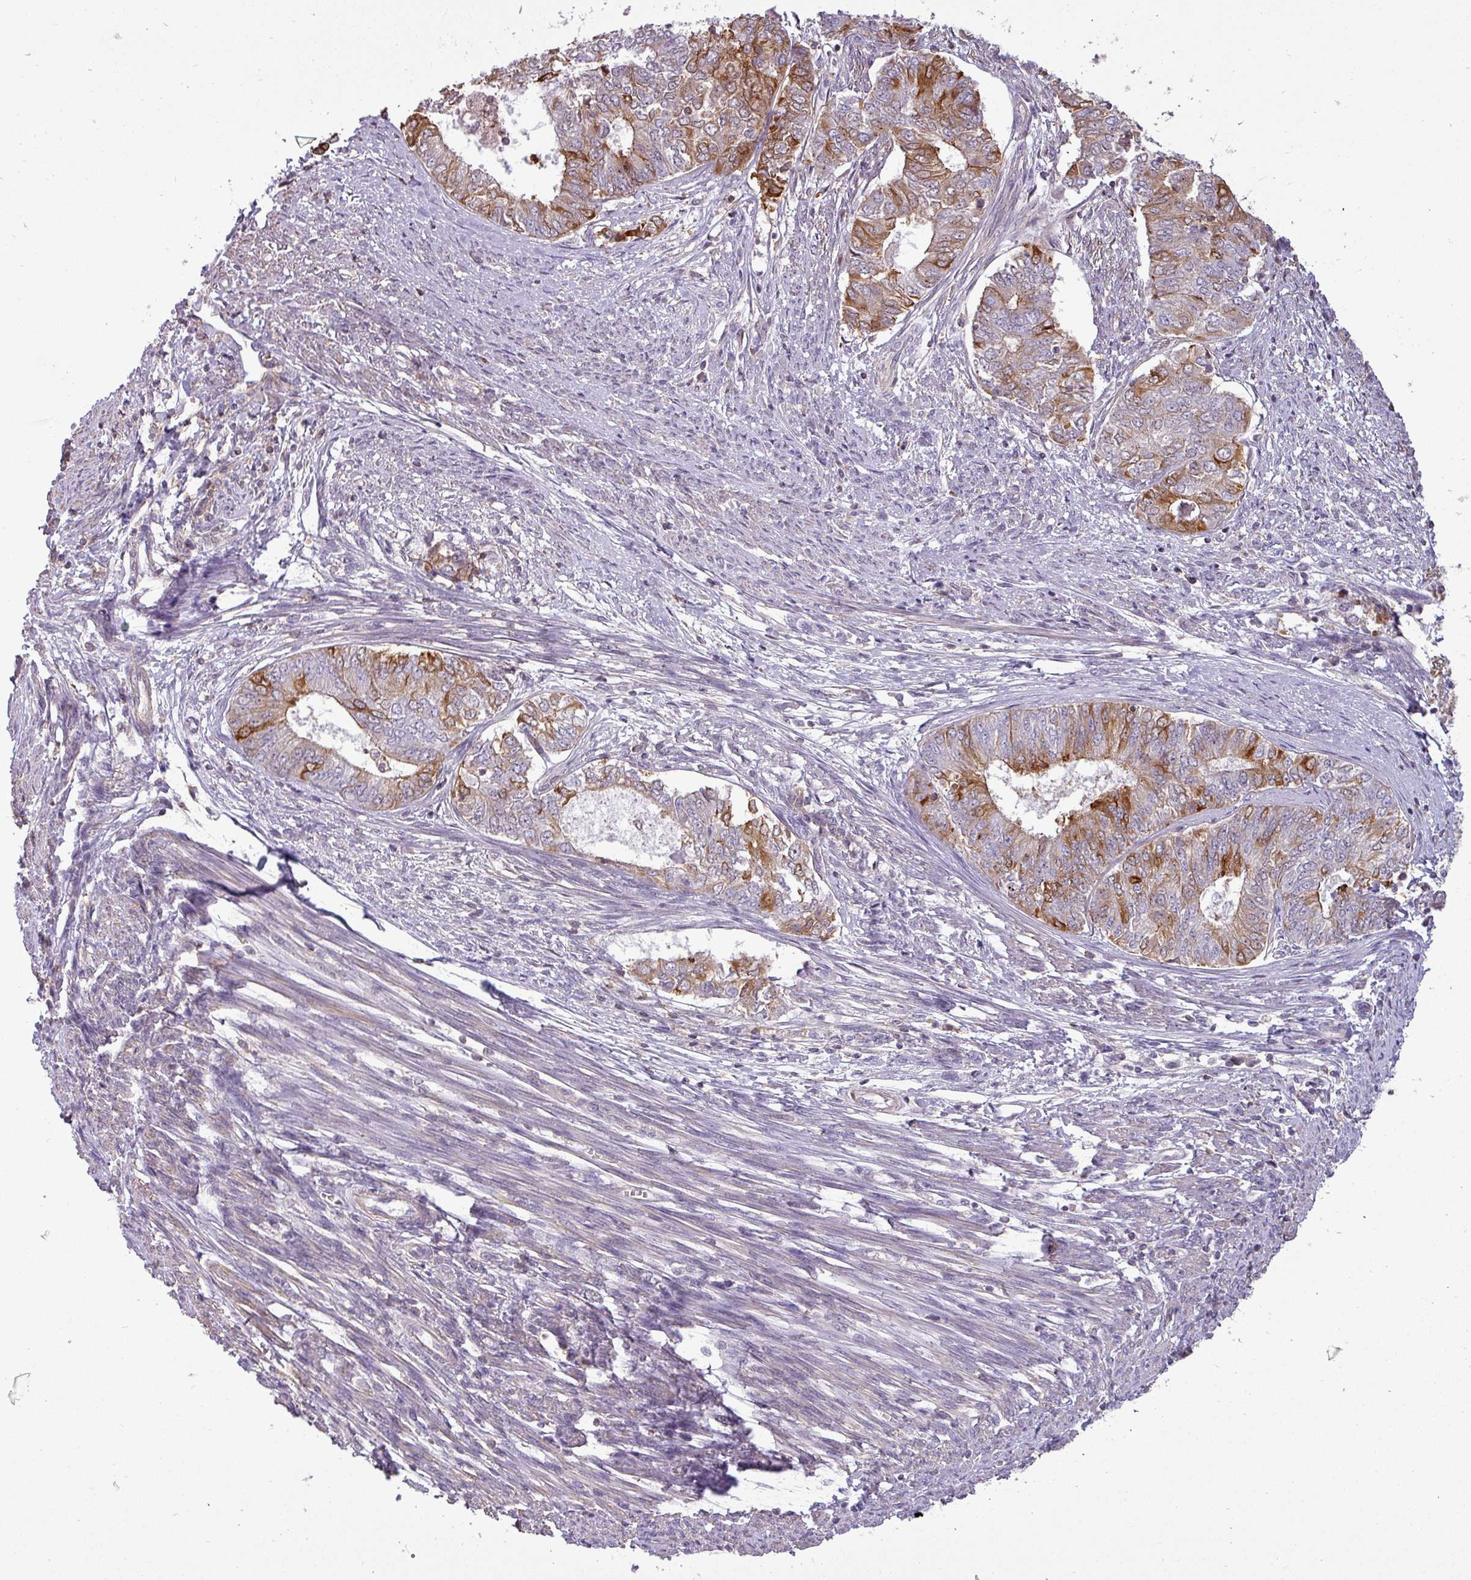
{"staining": {"intensity": "moderate", "quantity": ">75%", "location": "cytoplasmic/membranous"}, "tissue": "endometrial cancer", "cell_type": "Tumor cells", "image_type": "cancer", "snomed": [{"axis": "morphology", "description": "Adenocarcinoma, NOS"}, {"axis": "topography", "description": "Endometrium"}], "caption": "Immunohistochemical staining of endometrial cancer displays medium levels of moderate cytoplasmic/membranous protein positivity in about >75% of tumor cells. Using DAB (brown) and hematoxylin (blue) stains, captured at high magnification using brightfield microscopy.", "gene": "ZNF835", "patient": {"sex": "female", "age": 62}}